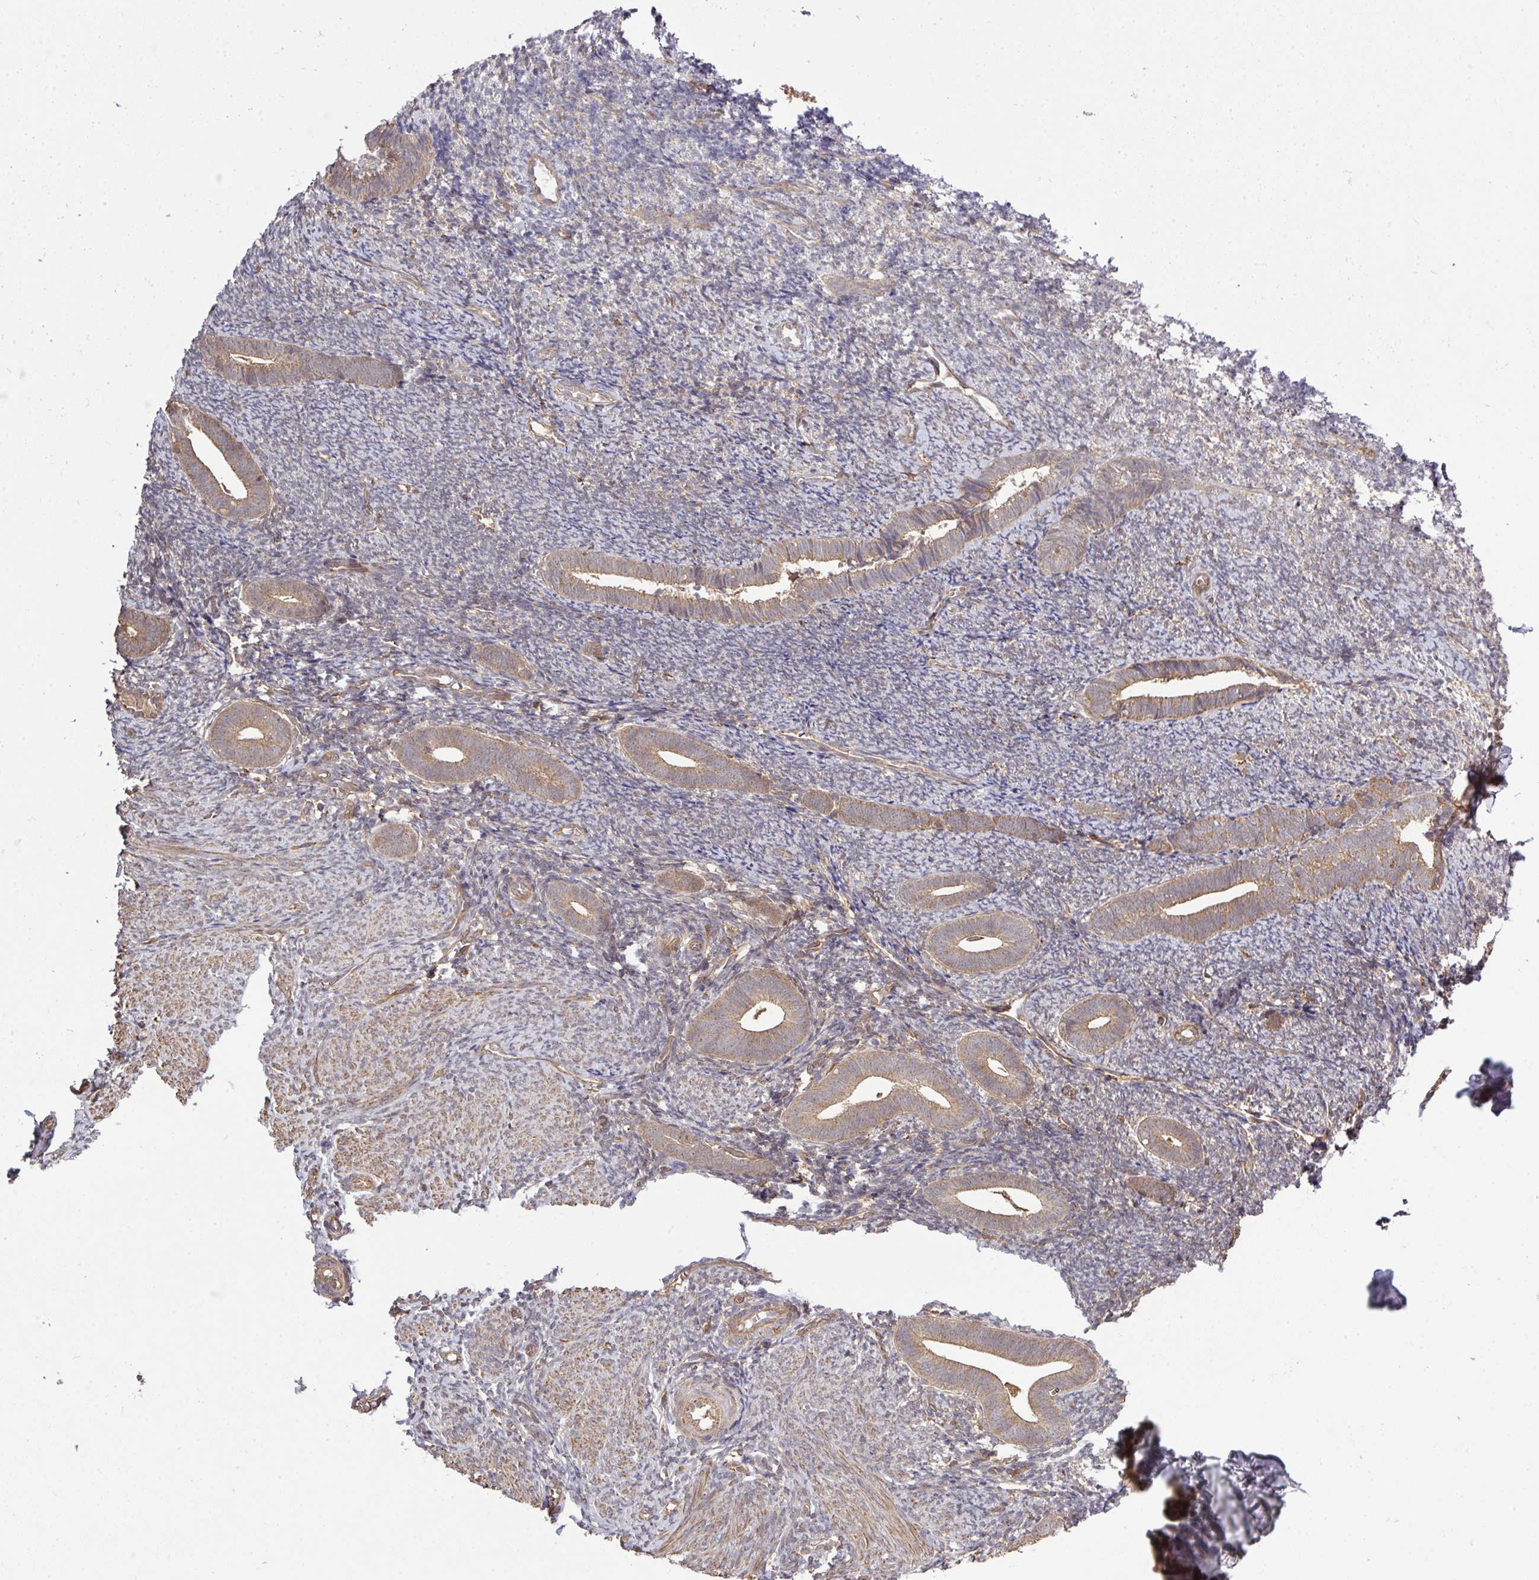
{"staining": {"intensity": "negative", "quantity": "none", "location": "none"}, "tissue": "endometrium", "cell_type": "Cells in endometrial stroma", "image_type": "normal", "snomed": [{"axis": "morphology", "description": "Normal tissue, NOS"}, {"axis": "topography", "description": "Endometrium"}], "caption": "A histopathology image of endometrium stained for a protein demonstrates no brown staining in cells in endometrial stroma.", "gene": "ARPIN", "patient": {"sex": "female", "age": 39}}